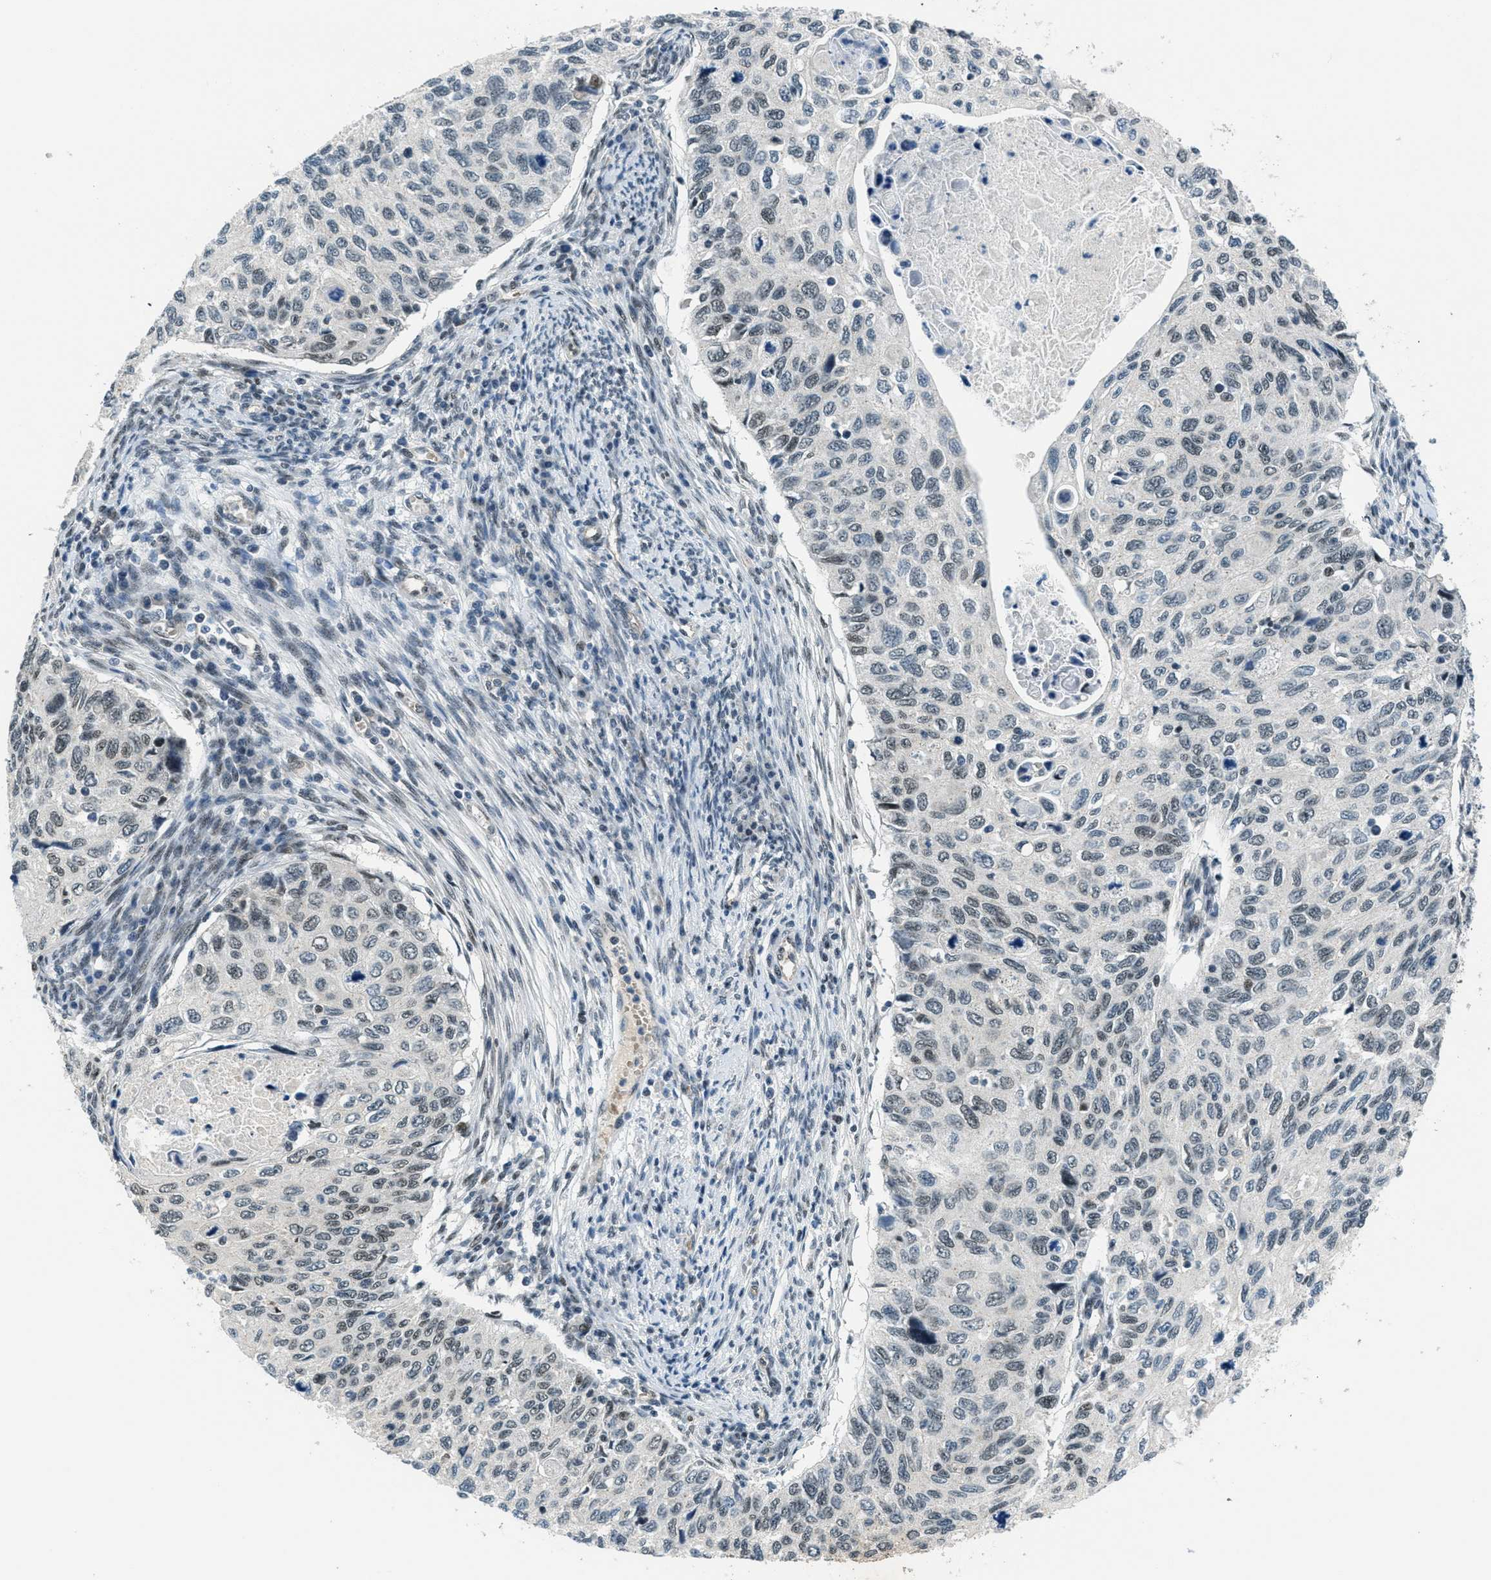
{"staining": {"intensity": "weak", "quantity": "<25%", "location": "nuclear"}, "tissue": "cervical cancer", "cell_type": "Tumor cells", "image_type": "cancer", "snomed": [{"axis": "morphology", "description": "Squamous cell carcinoma, NOS"}, {"axis": "topography", "description": "Cervix"}], "caption": "This is an IHC micrograph of cervical squamous cell carcinoma. There is no expression in tumor cells.", "gene": "KLF6", "patient": {"sex": "female", "age": 70}}